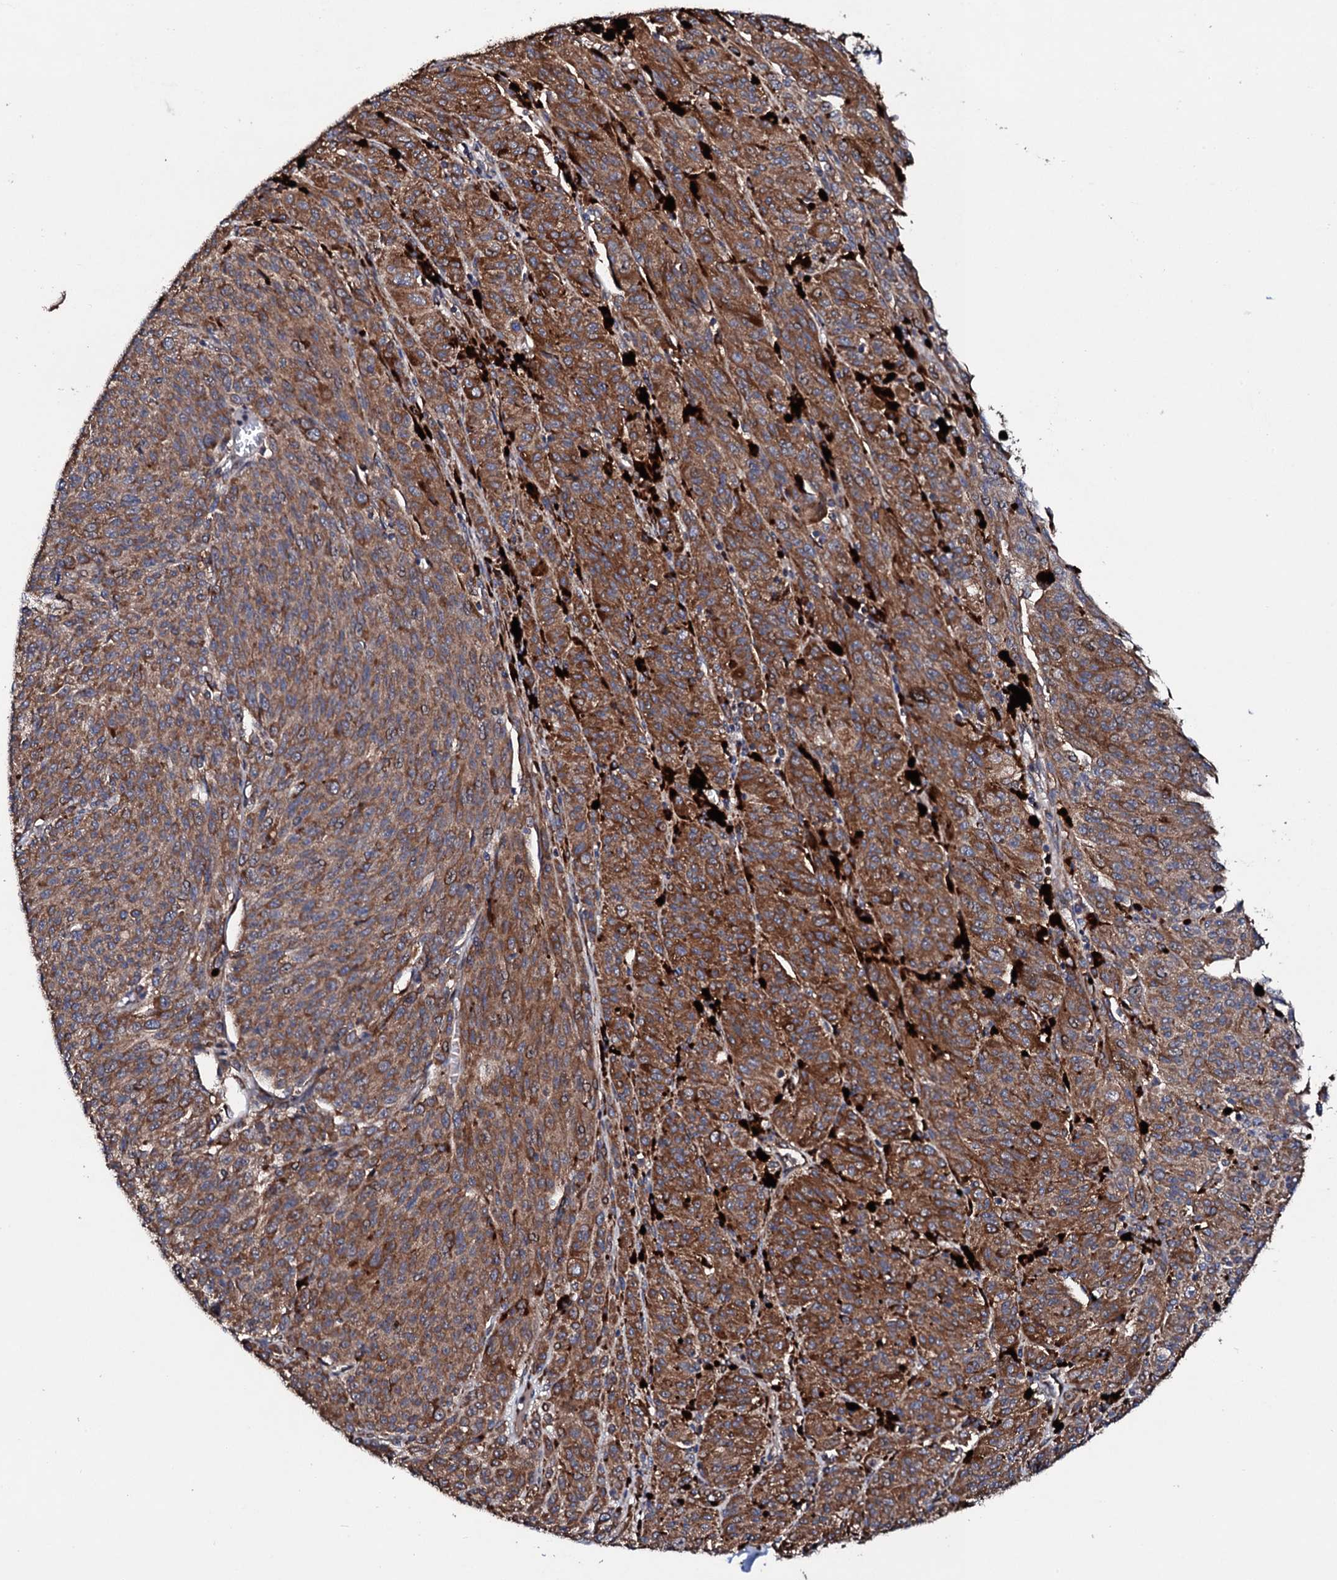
{"staining": {"intensity": "moderate", "quantity": ">75%", "location": "cytoplasmic/membranous"}, "tissue": "melanoma", "cell_type": "Tumor cells", "image_type": "cancer", "snomed": [{"axis": "morphology", "description": "Malignant melanoma, NOS"}, {"axis": "topography", "description": "Skin"}], "caption": "Moderate cytoplasmic/membranous positivity for a protein is appreciated in about >75% of tumor cells of melanoma using immunohistochemistry (IHC).", "gene": "LIPT2", "patient": {"sex": "female", "age": 52}}